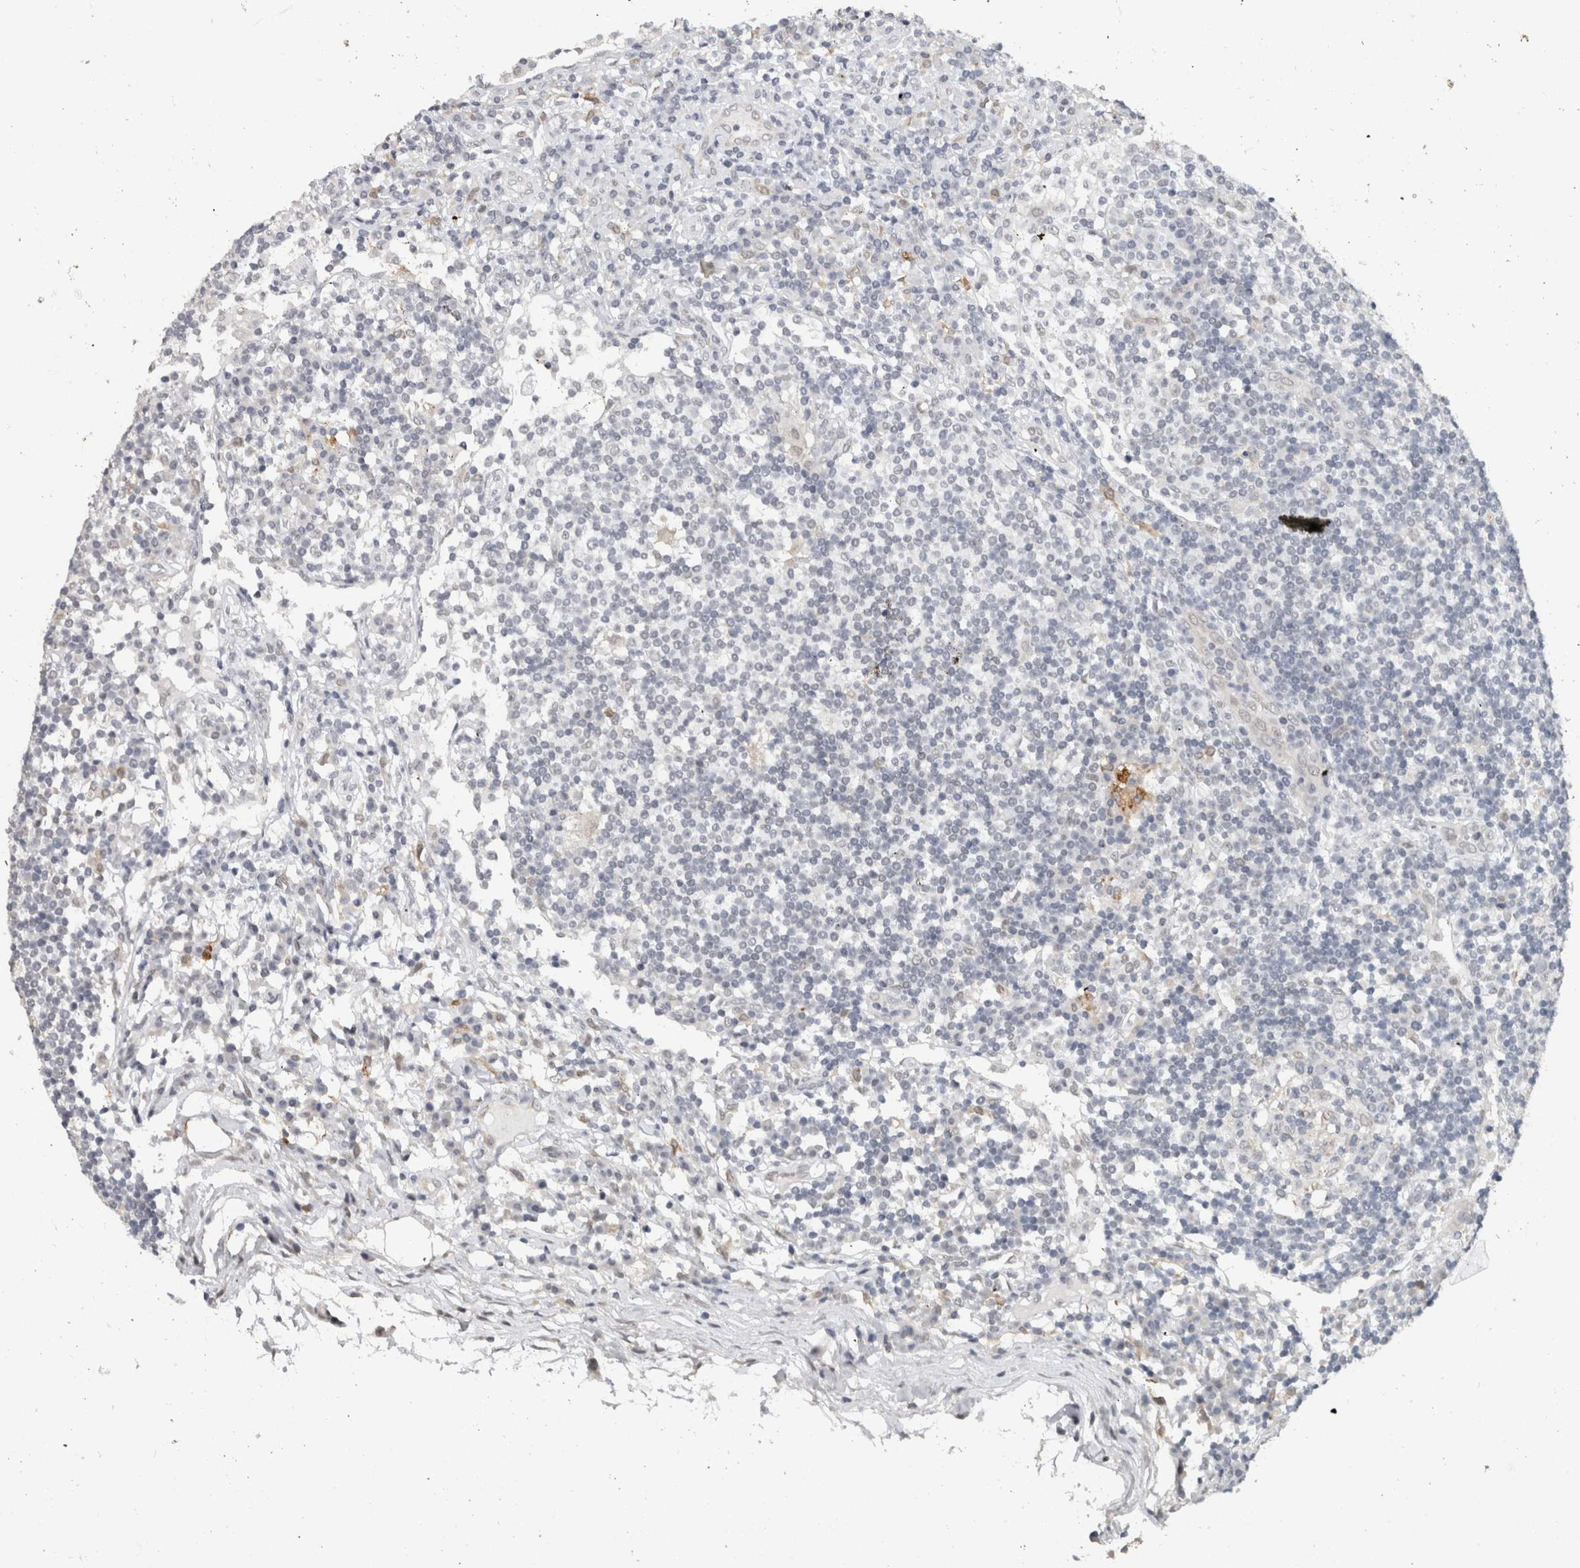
{"staining": {"intensity": "negative", "quantity": "none", "location": "none"}, "tissue": "lymph node", "cell_type": "Germinal center cells", "image_type": "normal", "snomed": [{"axis": "morphology", "description": "Normal tissue, NOS"}, {"axis": "topography", "description": "Lymph node"}], "caption": "High magnification brightfield microscopy of normal lymph node stained with DAB (3,3'-diaminobenzidine) (brown) and counterstained with hematoxylin (blue): germinal center cells show no significant staining.", "gene": "PRXL2A", "patient": {"sex": "female", "age": 53}}